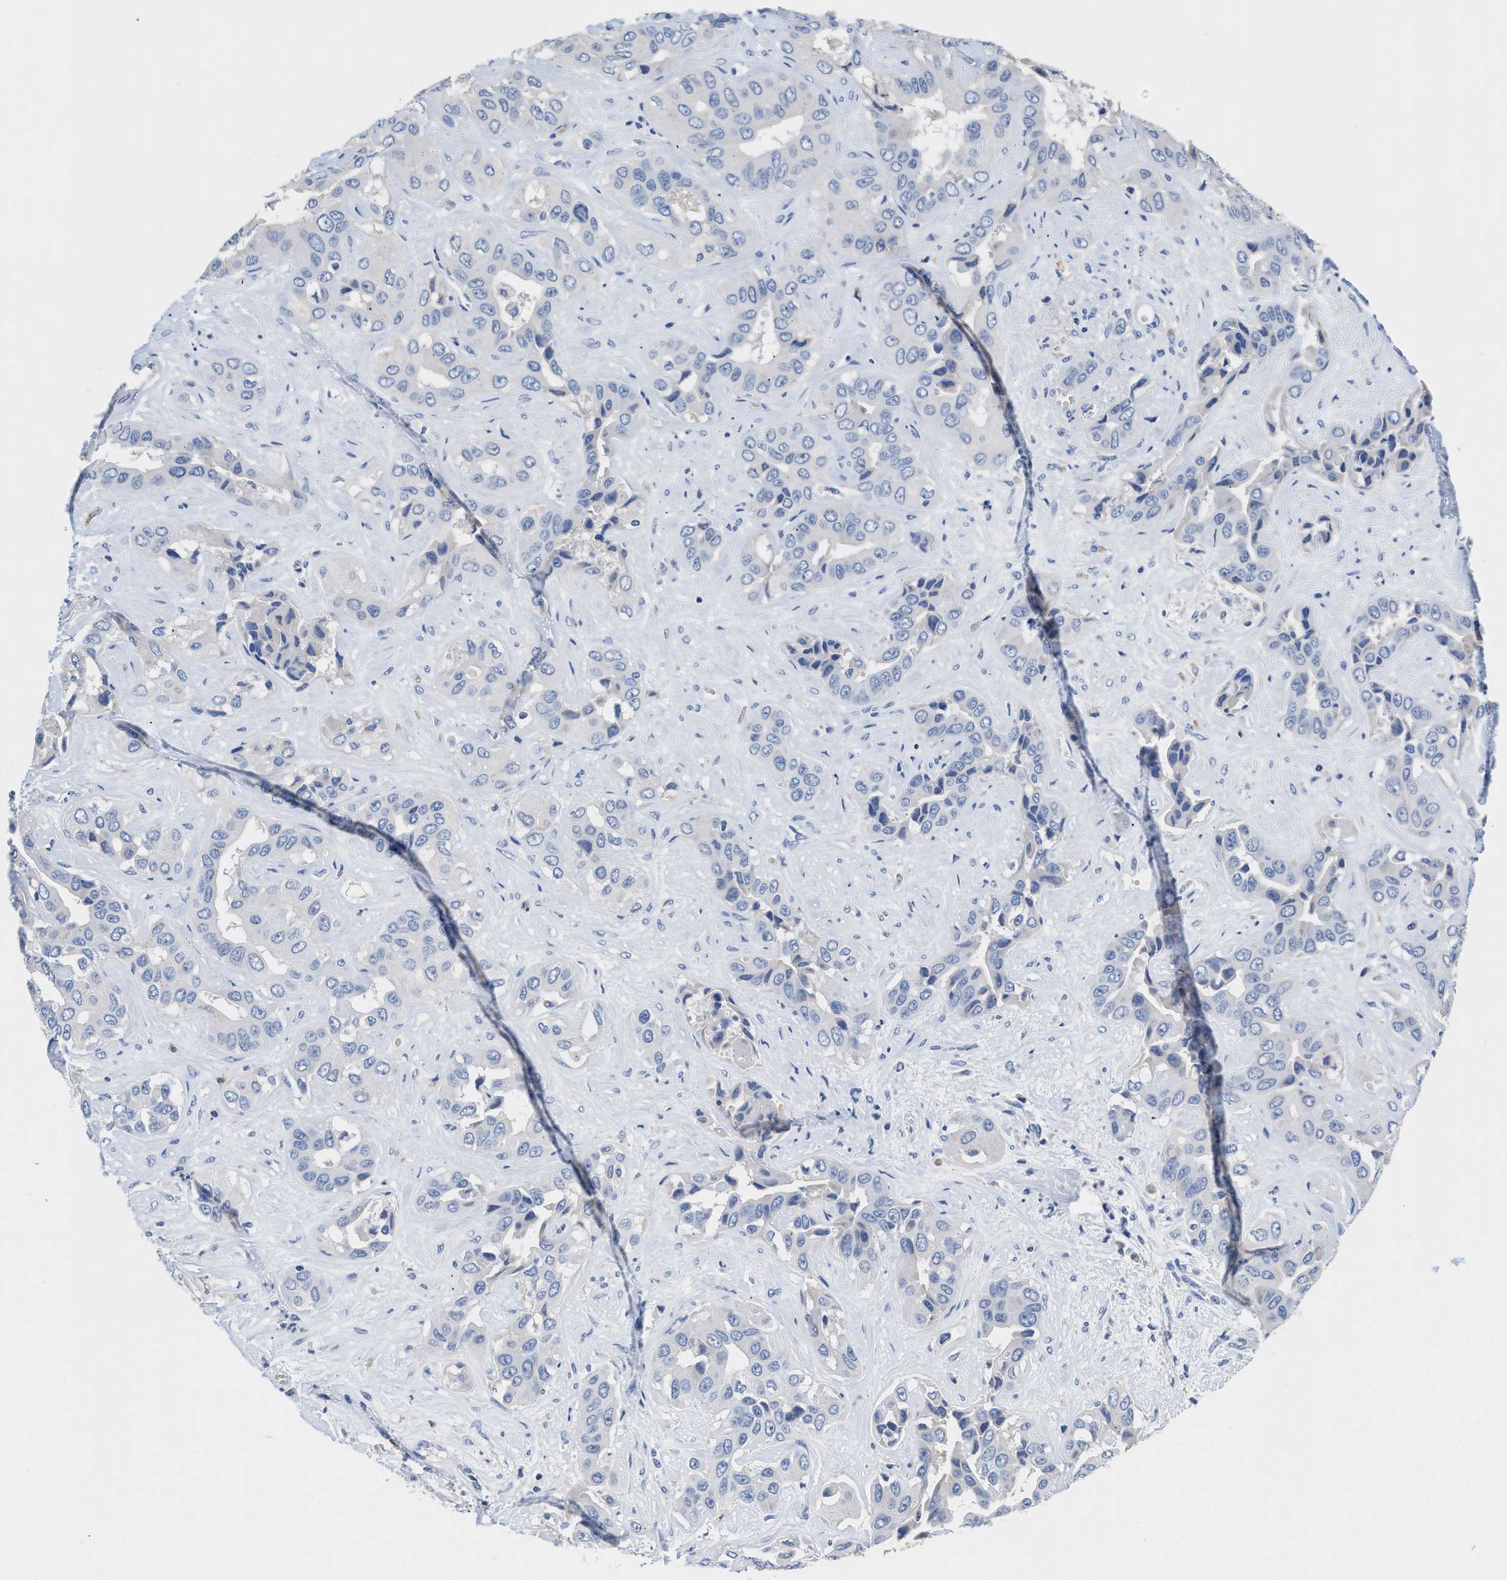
{"staining": {"intensity": "negative", "quantity": "none", "location": "none"}, "tissue": "liver cancer", "cell_type": "Tumor cells", "image_type": "cancer", "snomed": [{"axis": "morphology", "description": "Cholangiocarcinoma"}, {"axis": "topography", "description": "Liver"}], "caption": "IHC of human liver cholangiocarcinoma shows no expression in tumor cells.", "gene": "SLFN13", "patient": {"sex": "female", "age": 52}}